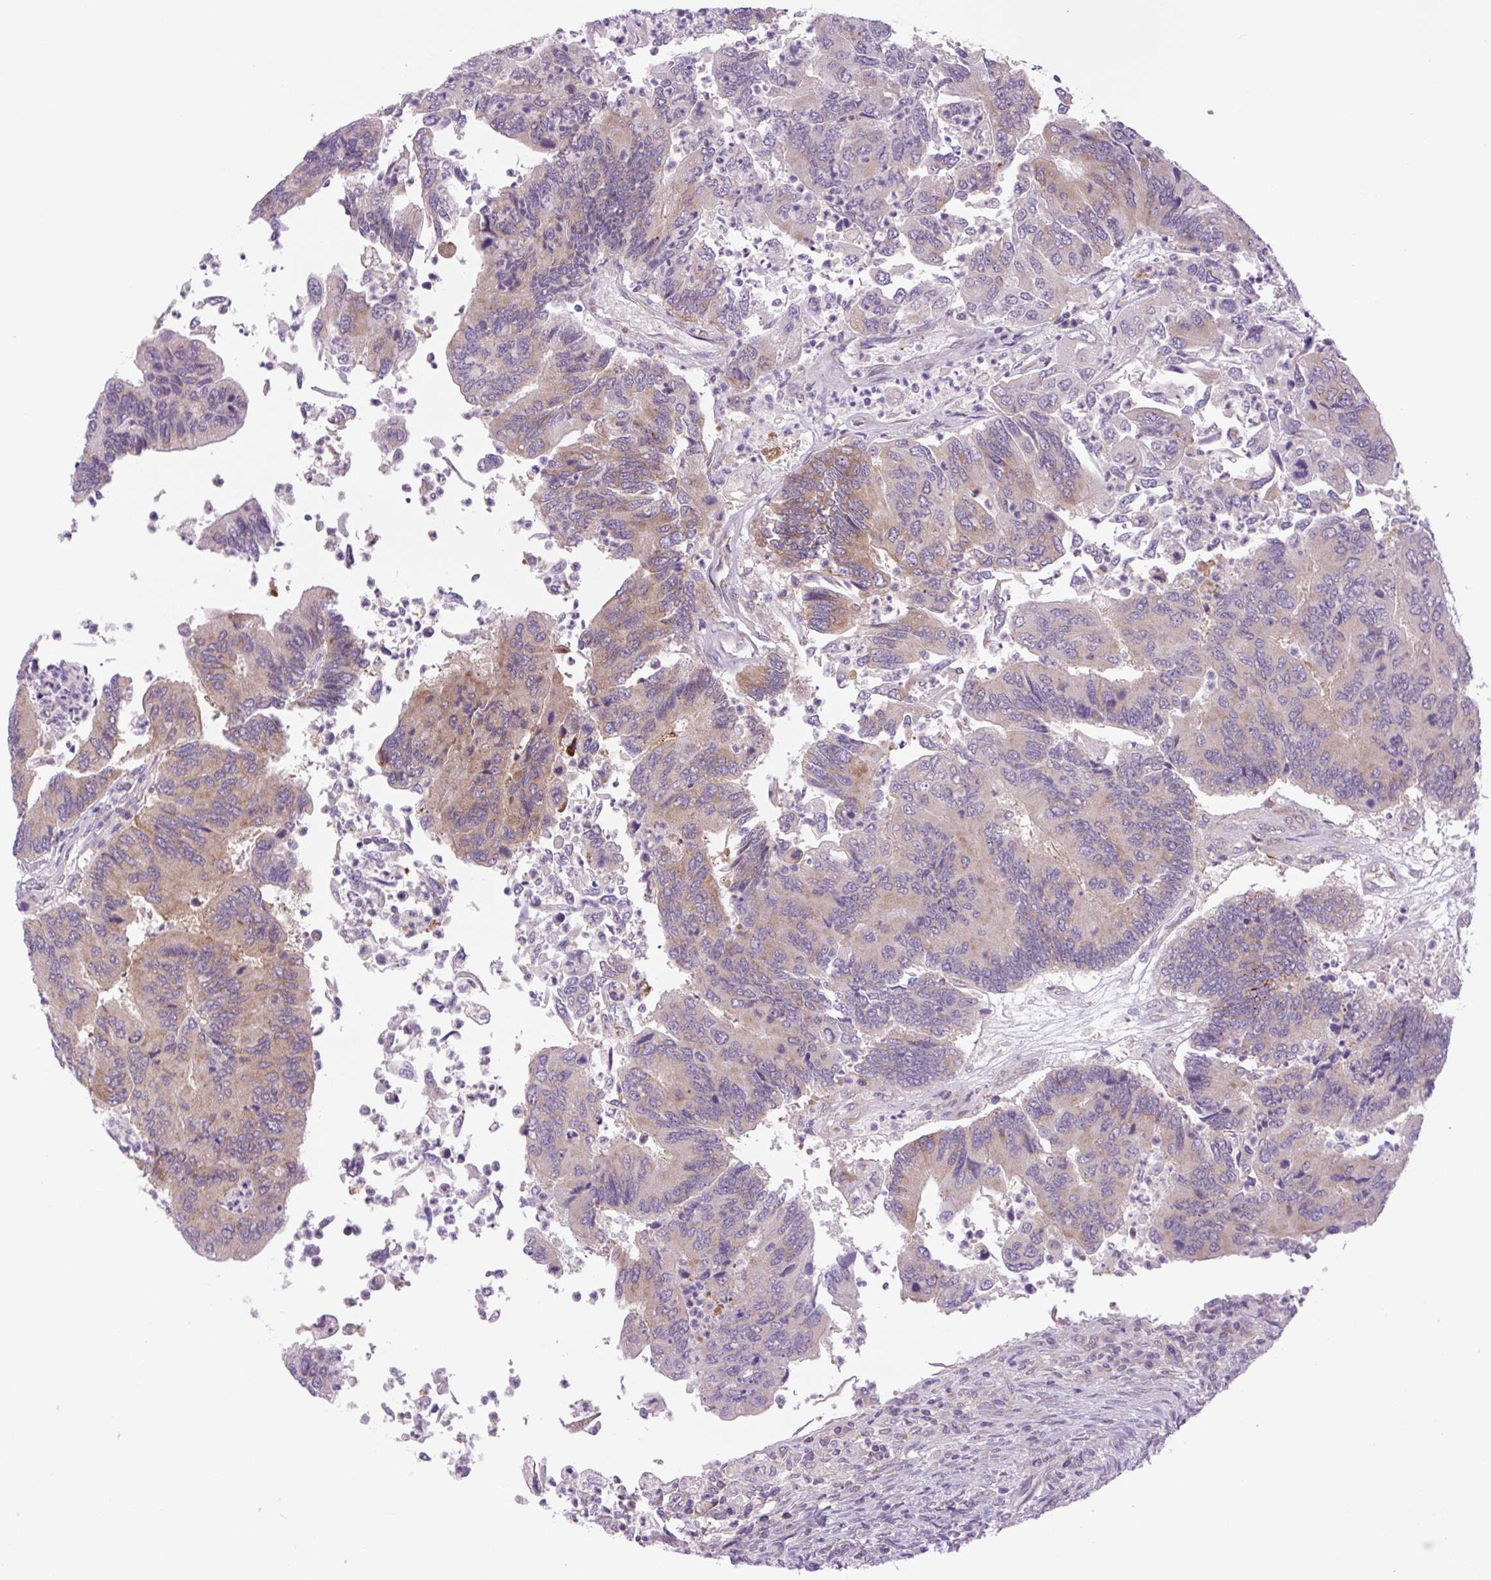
{"staining": {"intensity": "moderate", "quantity": "25%-75%", "location": "cytoplasmic/membranous"}, "tissue": "colorectal cancer", "cell_type": "Tumor cells", "image_type": "cancer", "snomed": [{"axis": "morphology", "description": "Adenocarcinoma, NOS"}, {"axis": "topography", "description": "Colon"}], "caption": "Tumor cells reveal moderate cytoplasmic/membranous expression in approximately 25%-75% of cells in colorectal cancer (adenocarcinoma).", "gene": "MINK1", "patient": {"sex": "female", "age": 67}}